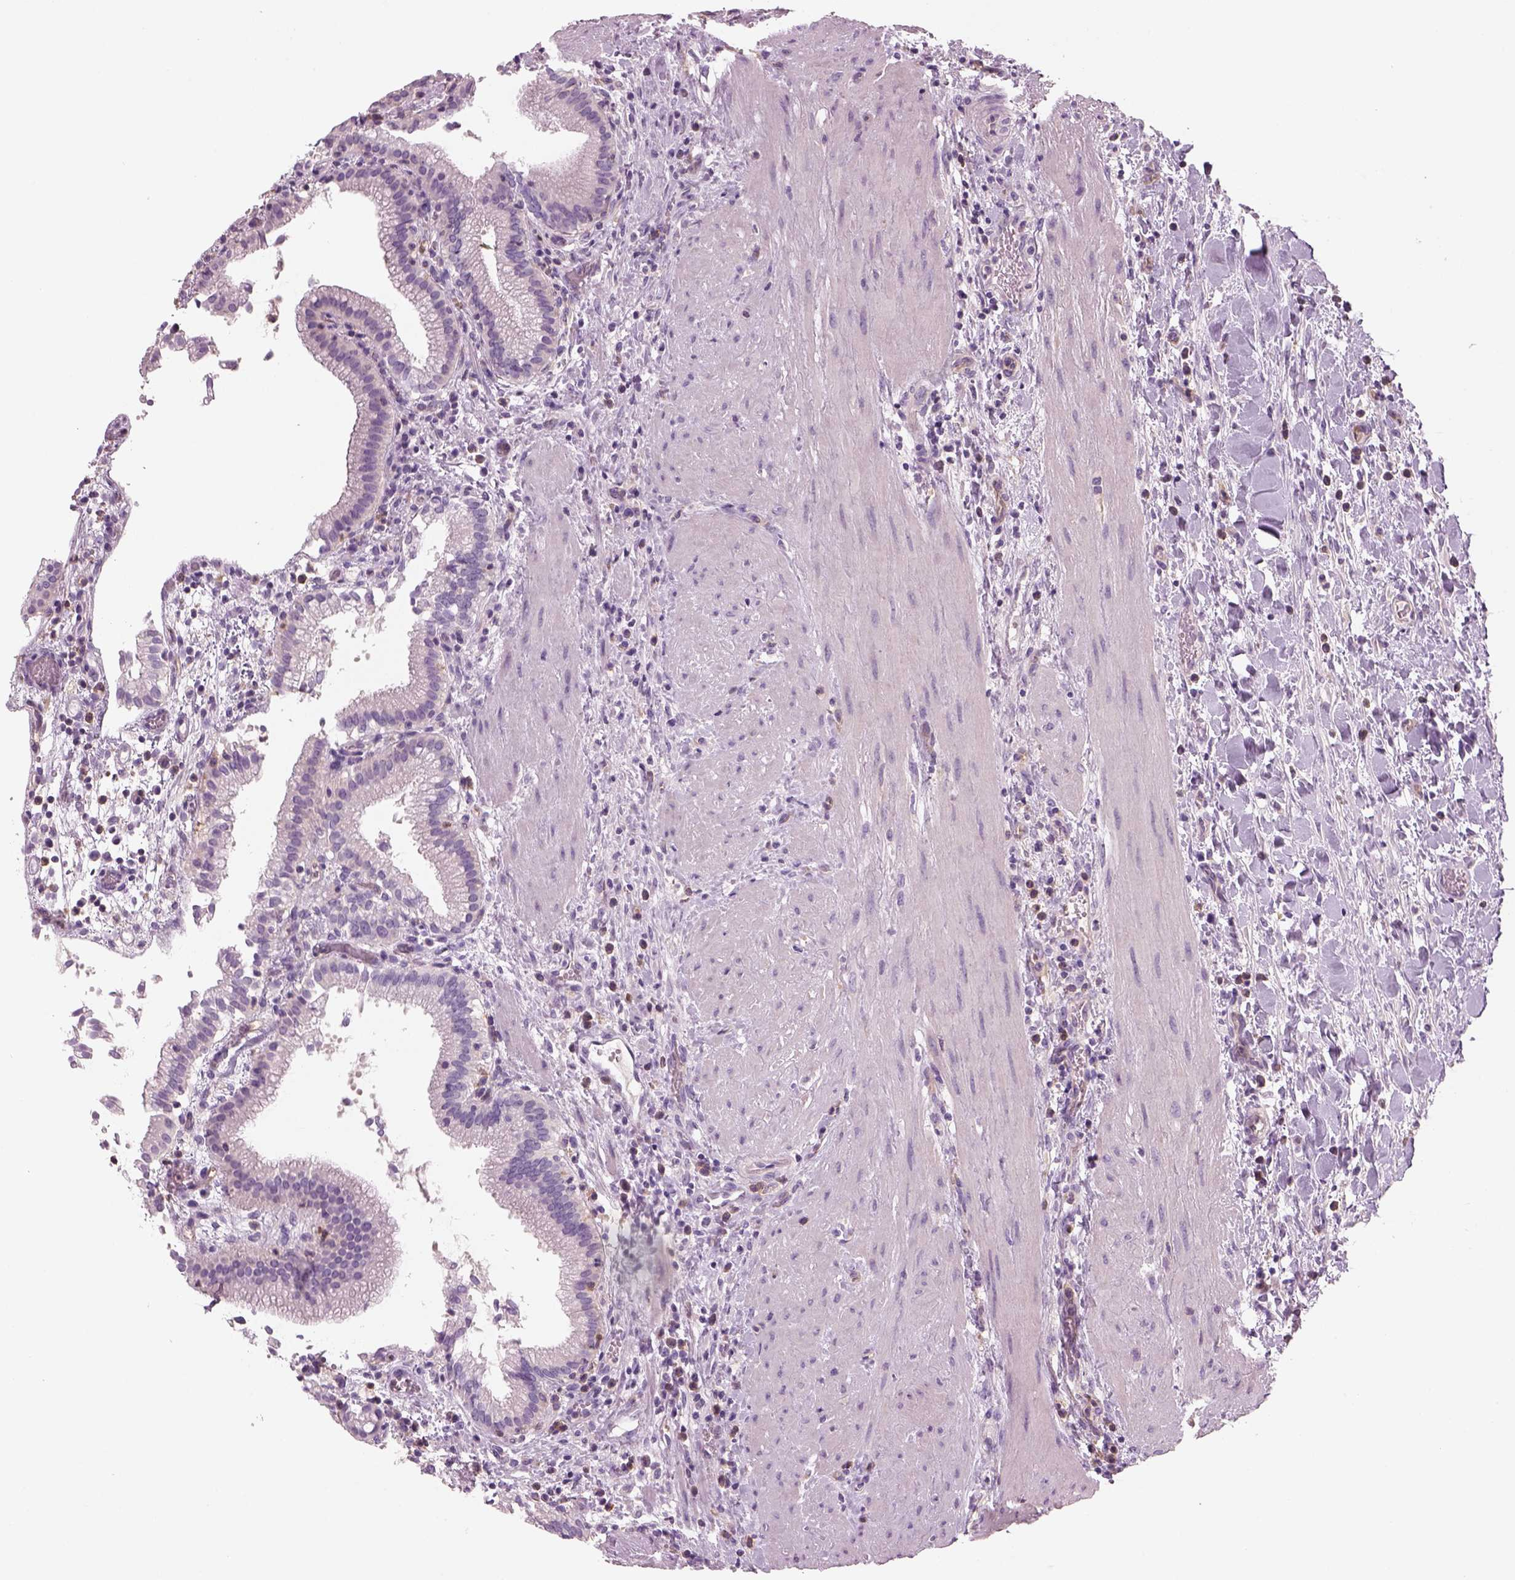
{"staining": {"intensity": "negative", "quantity": "none", "location": "none"}, "tissue": "gallbladder", "cell_type": "Glandular cells", "image_type": "normal", "snomed": [{"axis": "morphology", "description": "Normal tissue, NOS"}, {"axis": "topography", "description": "Gallbladder"}], "caption": "This is an immunohistochemistry (IHC) photomicrograph of unremarkable human gallbladder. There is no positivity in glandular cells.", "gene": "SLC1A7", "patient": {"sex": "male", "age": 42}}